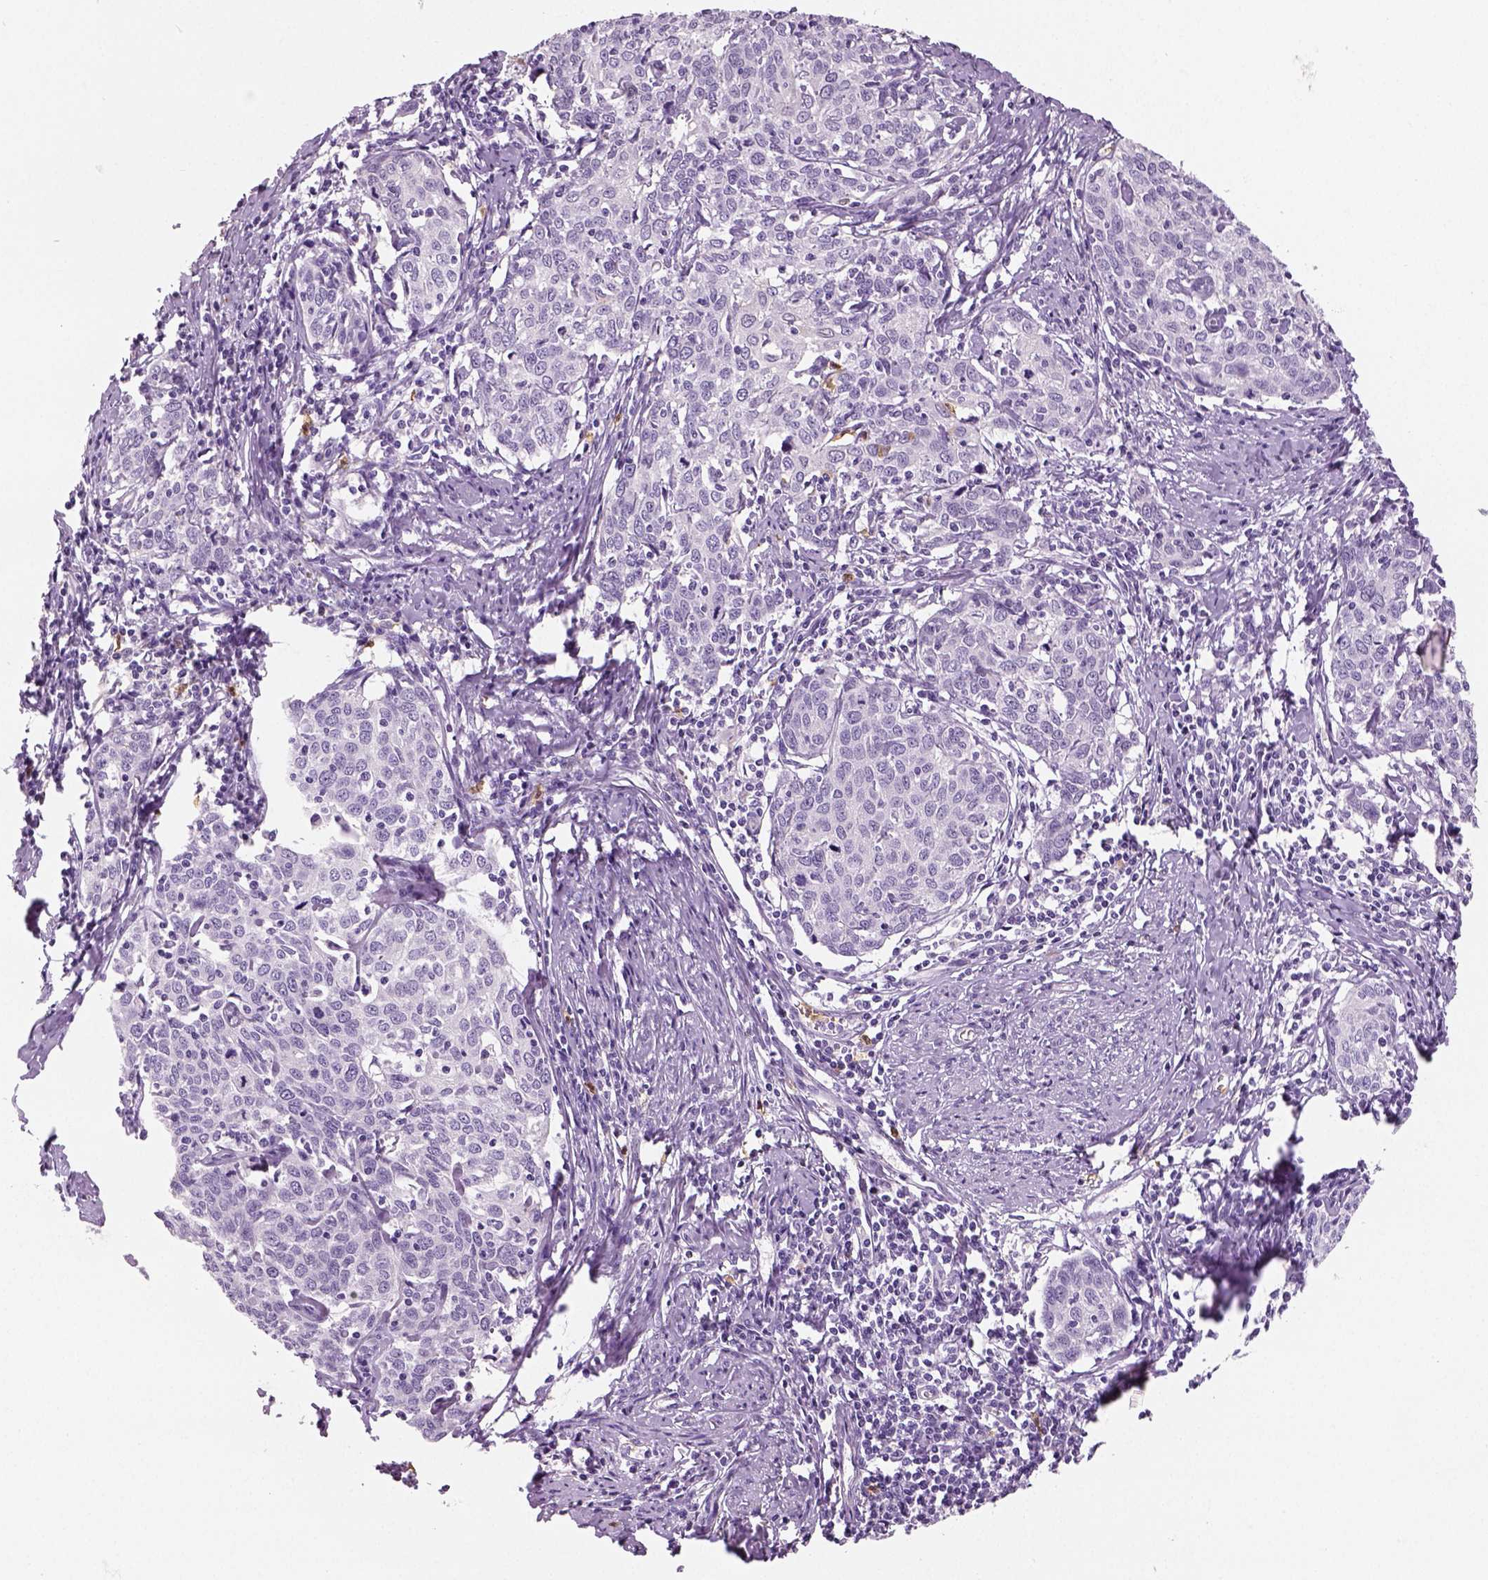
{"staining": {"intensity": "negative", "quantity": "none", "location": "none"}, "tissue": "cervical cancer", "cell_type": "Tumor cells", "image_type": "cancer", "snomed": [{"axis": "morphology", "description": "Squamous cell carcinoma, NOS"}, {"axis": "topography", "description": "Cervix"}], "caption": "Cervical squamous cell carcinoma was stained to show a protein in brown. There is no significant staining in tumor cells.", "gene": "NECAB2", "patient": {"sex": "female", "age": 62}}